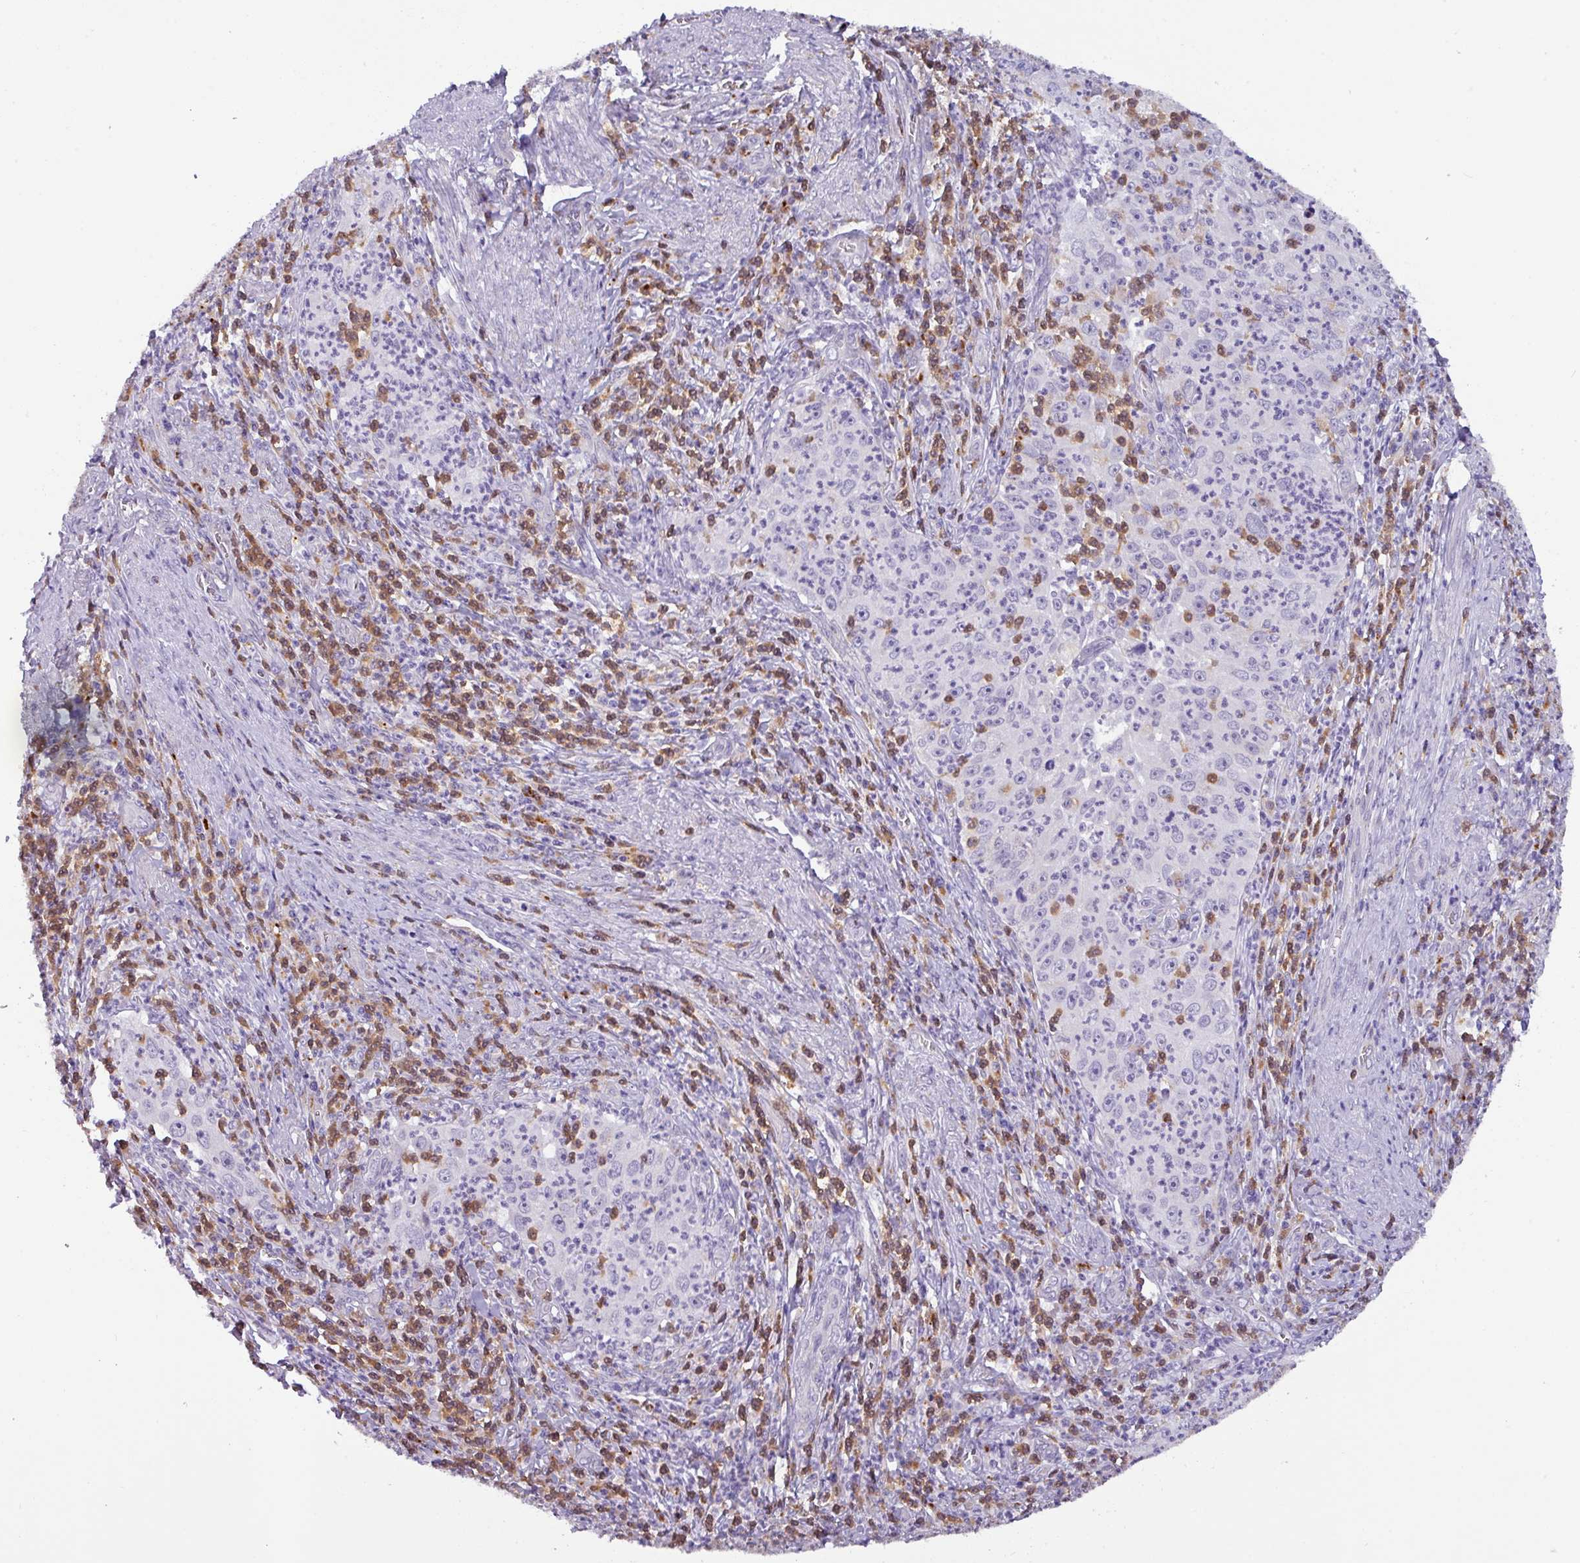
{"staining": {"intensity": "negative", "quantity": "none", "location": "none"}, "tissue": "cervical cancer", "cell_type": "Tumor cells", "image_type": "cancer", "snomed": [{"axis": "morphology", "description": "Squamous cell carcinoma, NOS"}, {"axis": "topography", "description": "Cervix"}], "caption": "Cervical cancer (squamous cell carcinoma) stained for a protein using immunohistochemistry reveals no expression tumor cells.", "gene": "ZNF524", "patient": {"sex": "female", "age": 30}}